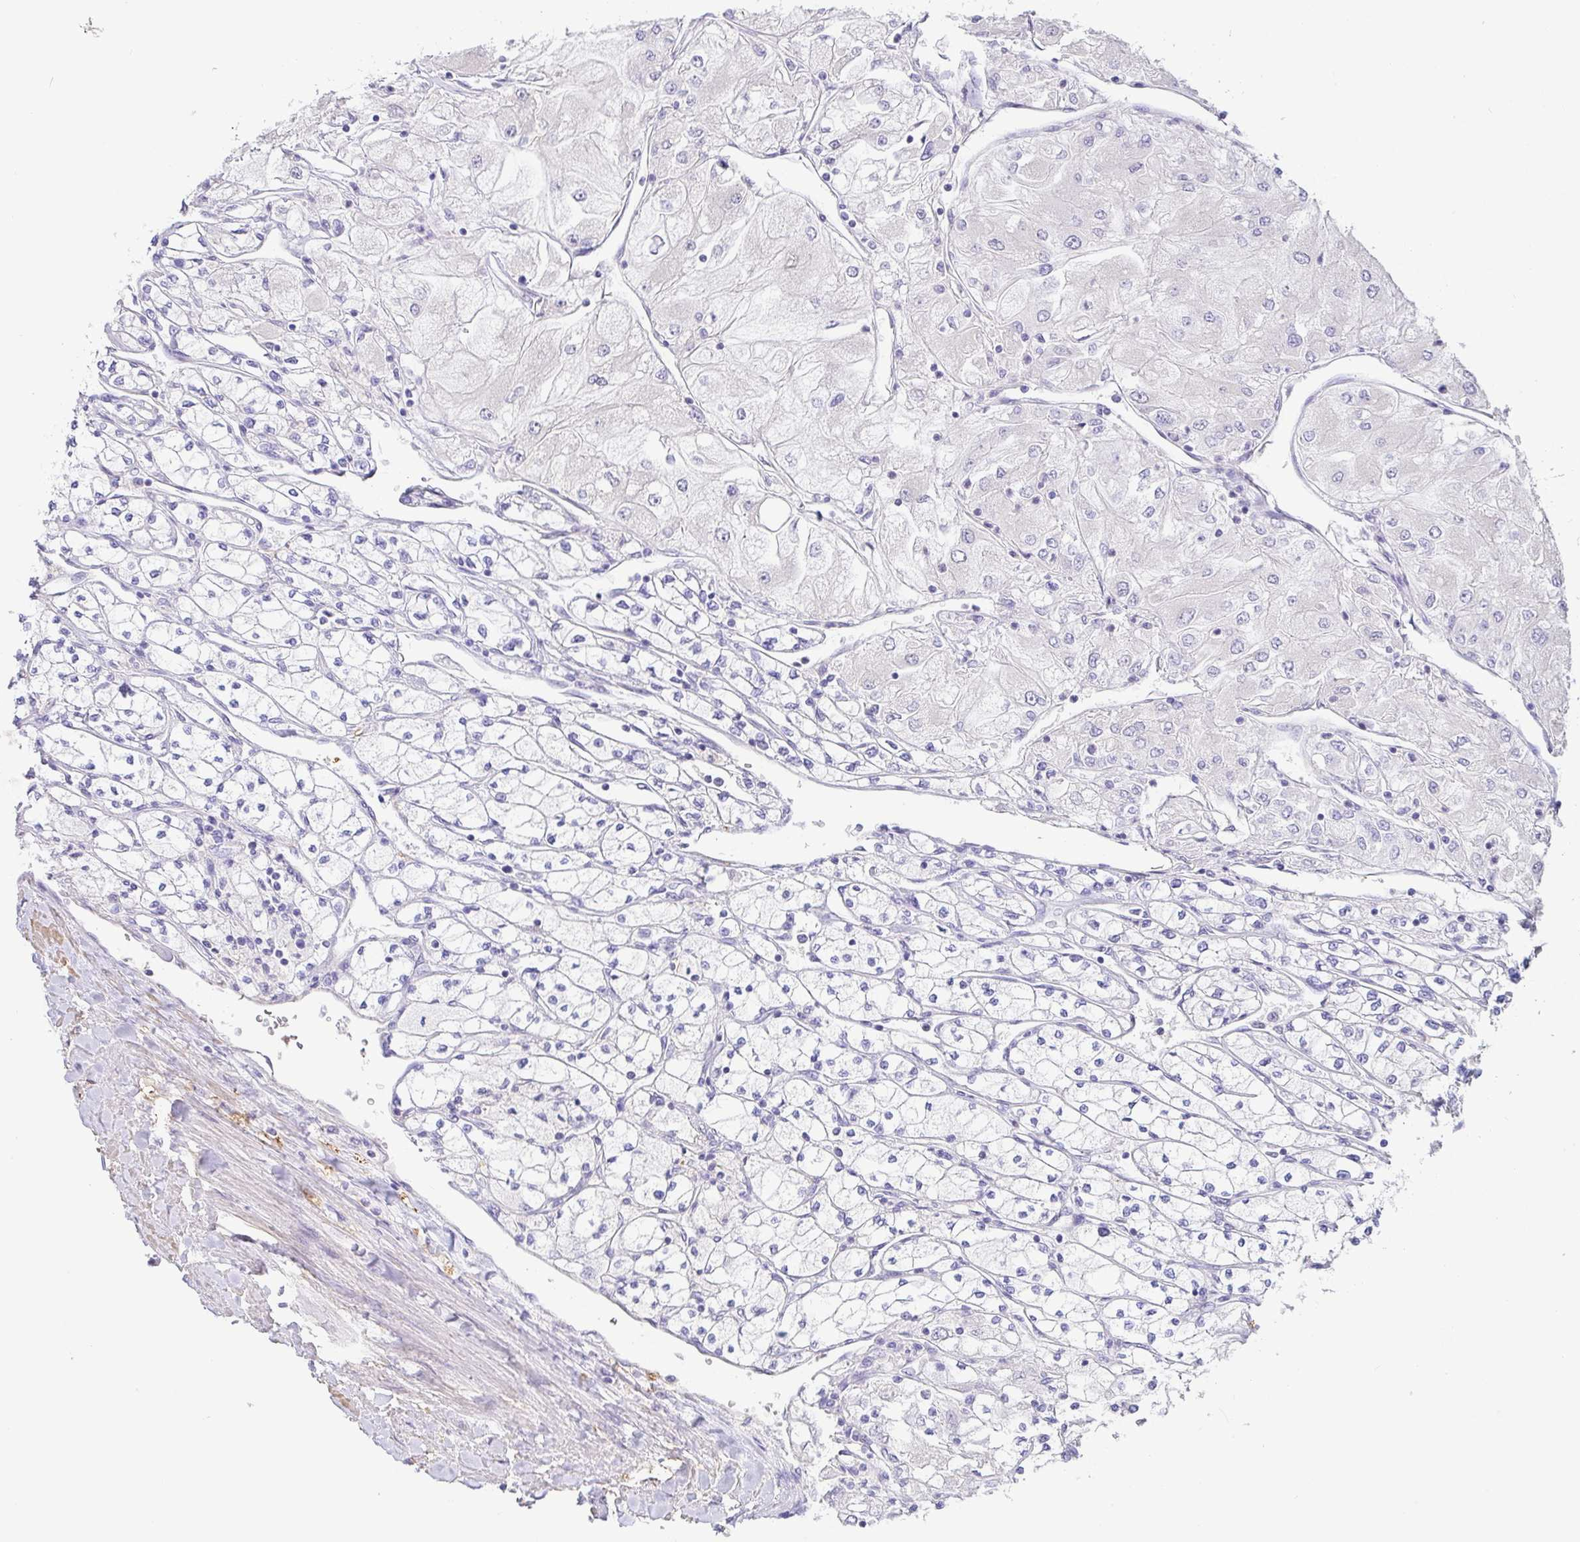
{"staining": {"intensity": "negative", "quantity": "none", "location": "none"}, "tissue": "renal cancer", "cell_type": "Tumor cells", "image_type": "cancer", "snomed": [{"axis": "morphology", "description": "Adenocarcinoma, NOS"}, {"axis": "topography", "description": "Kidney"}], "caption": "Immunohistochemical staining of renal cancer (adenocarcinoma) displays no significant staining in tumor cells.", "gene": "PYGM", "patient": {"sex": "male", "age": 80}}